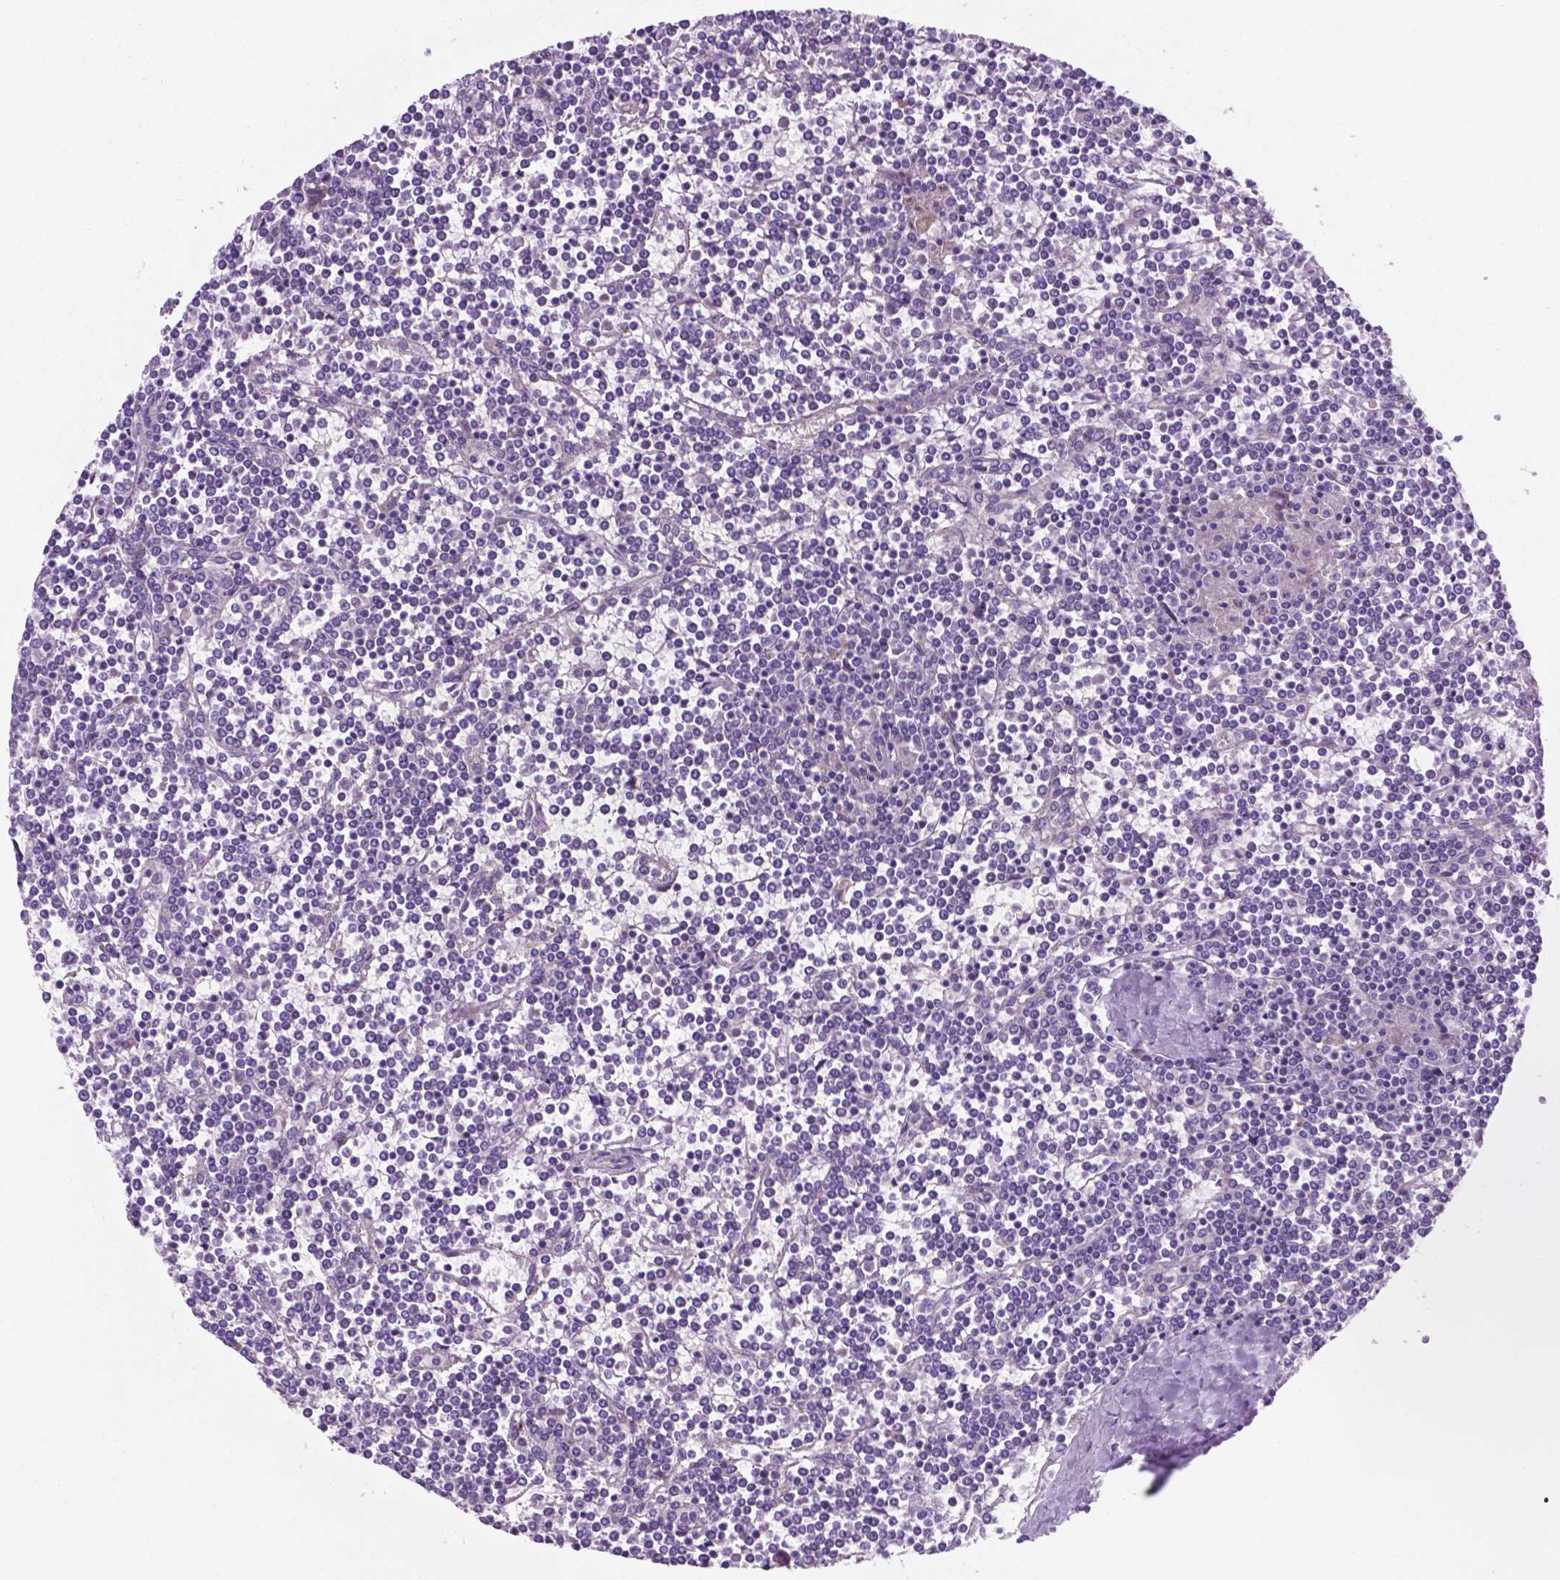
{"staining": {"intensity": "negative", "quantity": "none", "location": "none"}, "tissue": "lymphoma", "cell_type": "Tumor cells", "image_type": "cancer", "snomed": [{"axis": "morphology", "description": "Malignant lymphoma, non-Hodgkin's type, Low grade"}, {"axis": "topography", "description": "Spleen"}], "caption": "The immunohistochemistry histopathology image has no significant staining in tumor cells of lymphoma tissue.", "gene": "CEACAM7", "patient": {"sex": "female", "age": 19}}